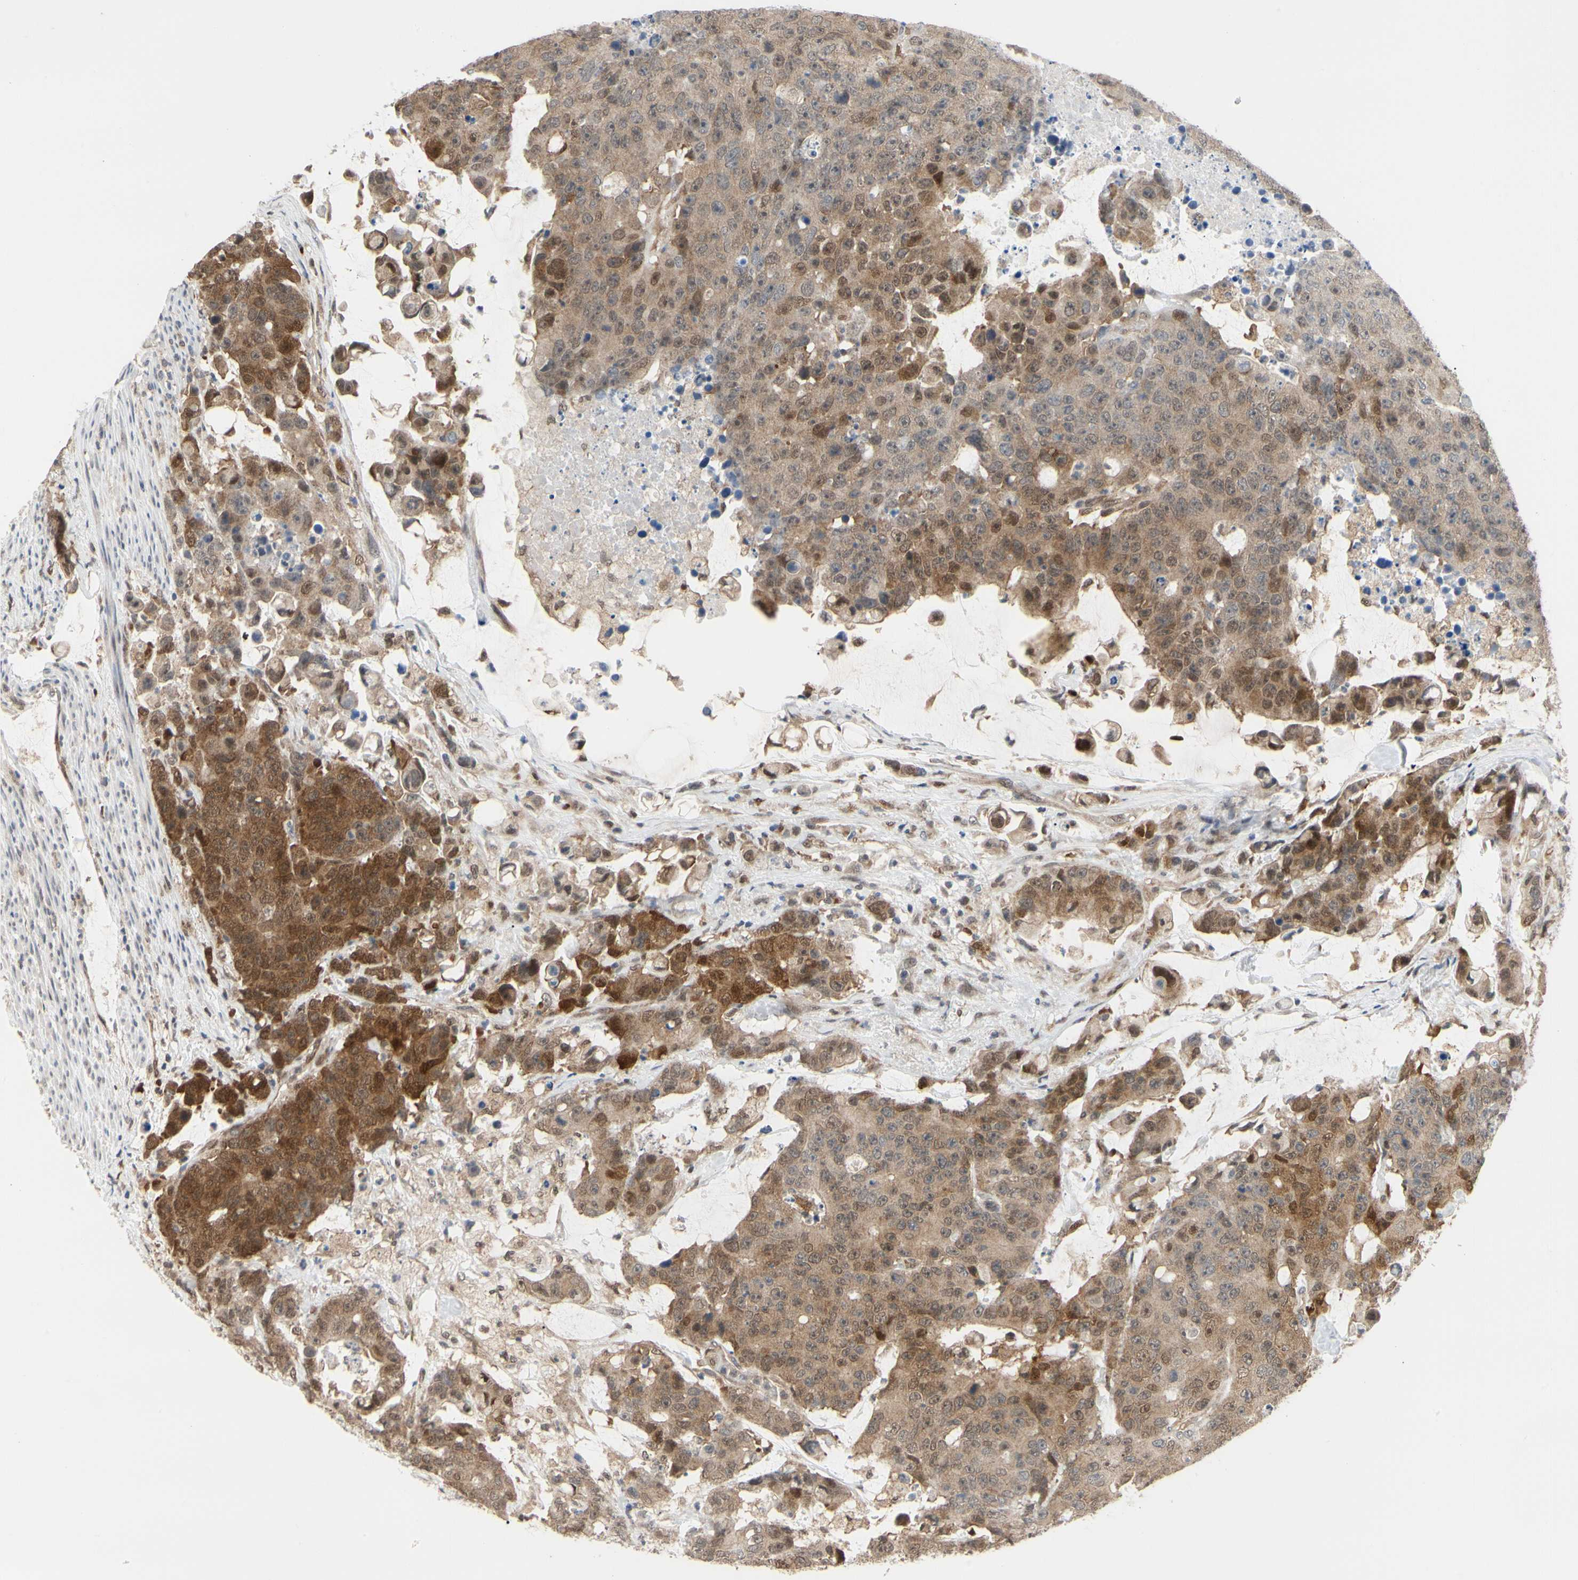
{"staining": {"intensity": "moderate", "quantity": ">75%", "location": "cytoplasmic/membranous"}, "tissue": "colorectal cancer", "cell_type": "Tumor cells", "image_type": "cancer", "snomed": [{"axis": "morphology", "description": "Adenocarcinoma, NOS"}, {"axis": "topography", "description": "Colon"}], "caption": "Tumor cells demonstrate moderate cytoplasmic/membranous positivity in about >75% of cells in adenocarcinoma (colorectal).", "gene": "CDK5", "patient": {"sex": "female", "age": 86}}